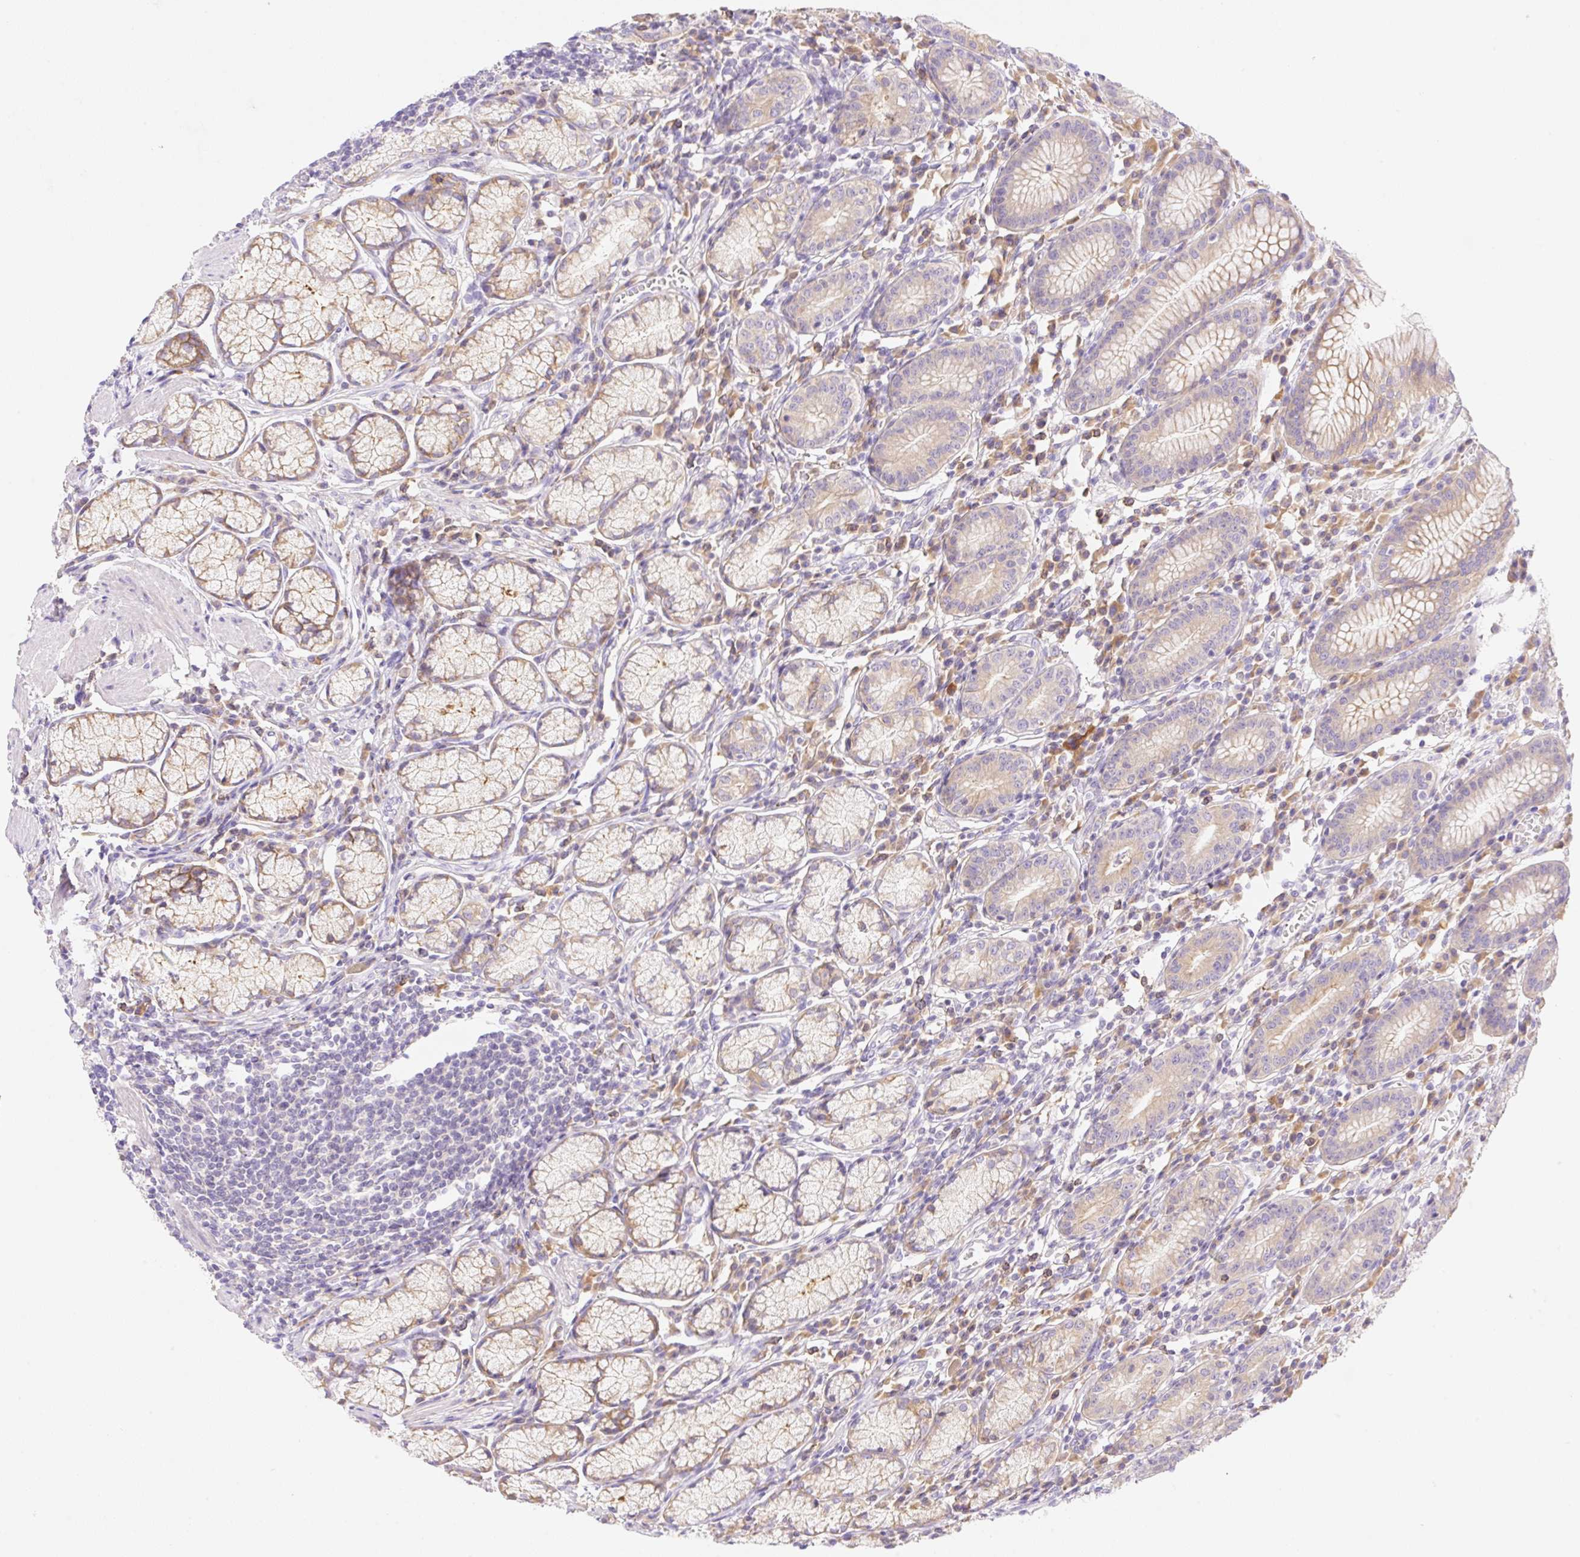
{"staining": {"intensity": "moderate", "quantity": "25%-75%", "location": "cytoplasmic/membranous"}, "tissue": "stomach", "cell_type": "Glandular cells", "image_type": "normal", "snomed": [{"axis": "morphology", "description": "Normal tissue, NOS"}, {"axis": "topography", "description": "Stomach"}], "caption": "Immunohistochemical staining of unremarkable stomach shows medium levels of moderate cytoplasmic/membranous positivity in about 25%-75% of glandular cells. (brown staining indicates protein expression, while blue staining denotes nuclei).", "gene": "DENND5A", "patient": {"sex": "male", "age": 55}}